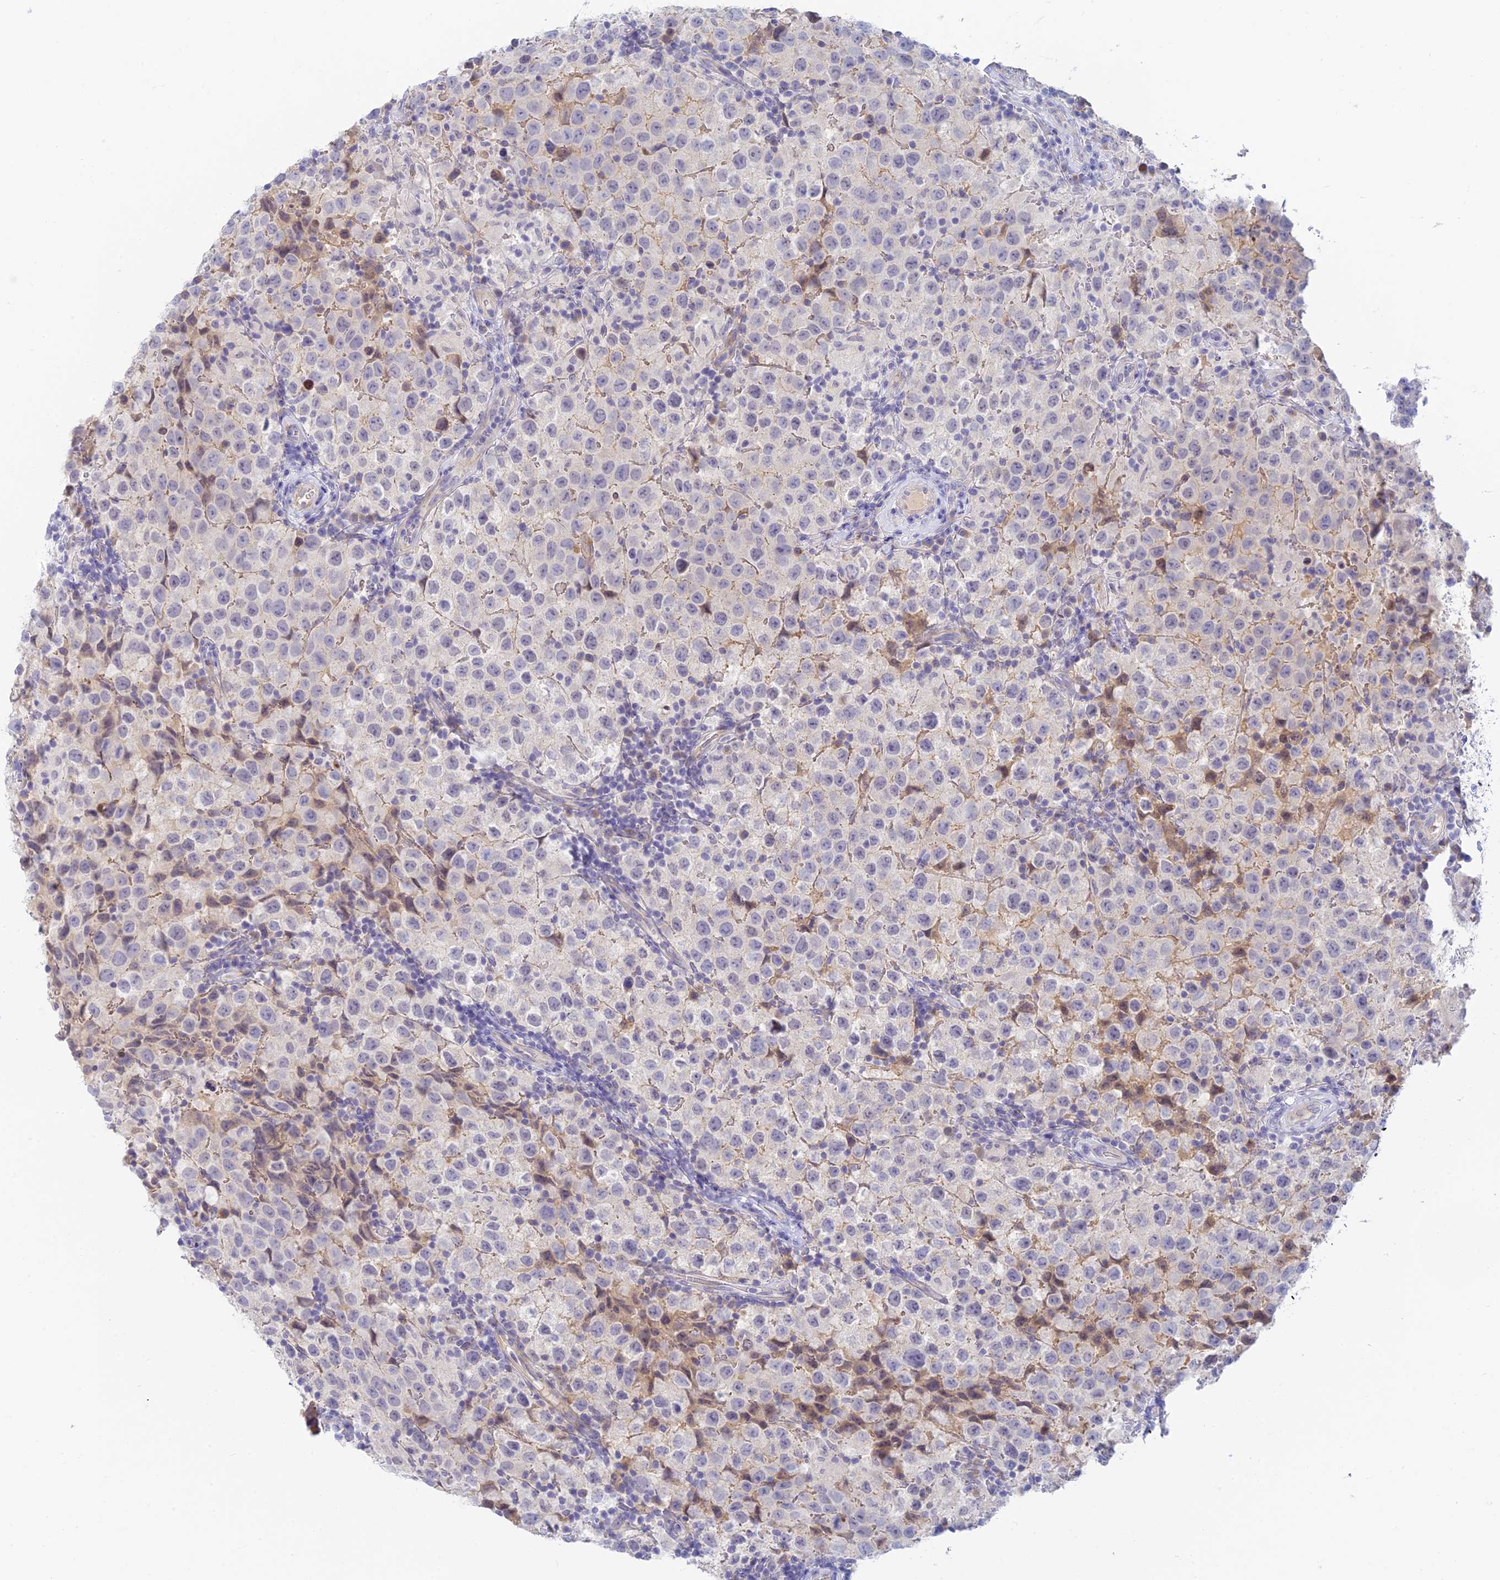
{"staining": {"intensity": "negative", "quantity": "none", "location": "none"}, "tissue": "testis cancer", "cell_type": "Tumor cells", "image_type": "cancer", "snomed": [{"axis": "morphology", "description": "Seminoma, NOS"}, {"axis": "morphology", "description": "Carcinoma, Embryonal, NOS"}, {"axis": "topography", "description": "Testis"}], "caption": "The micrograph shows no staining of tumor cells in testis cancer (seminoma).", "gene": "INTS13", "patient": {"sex": "male", "age": 41}}